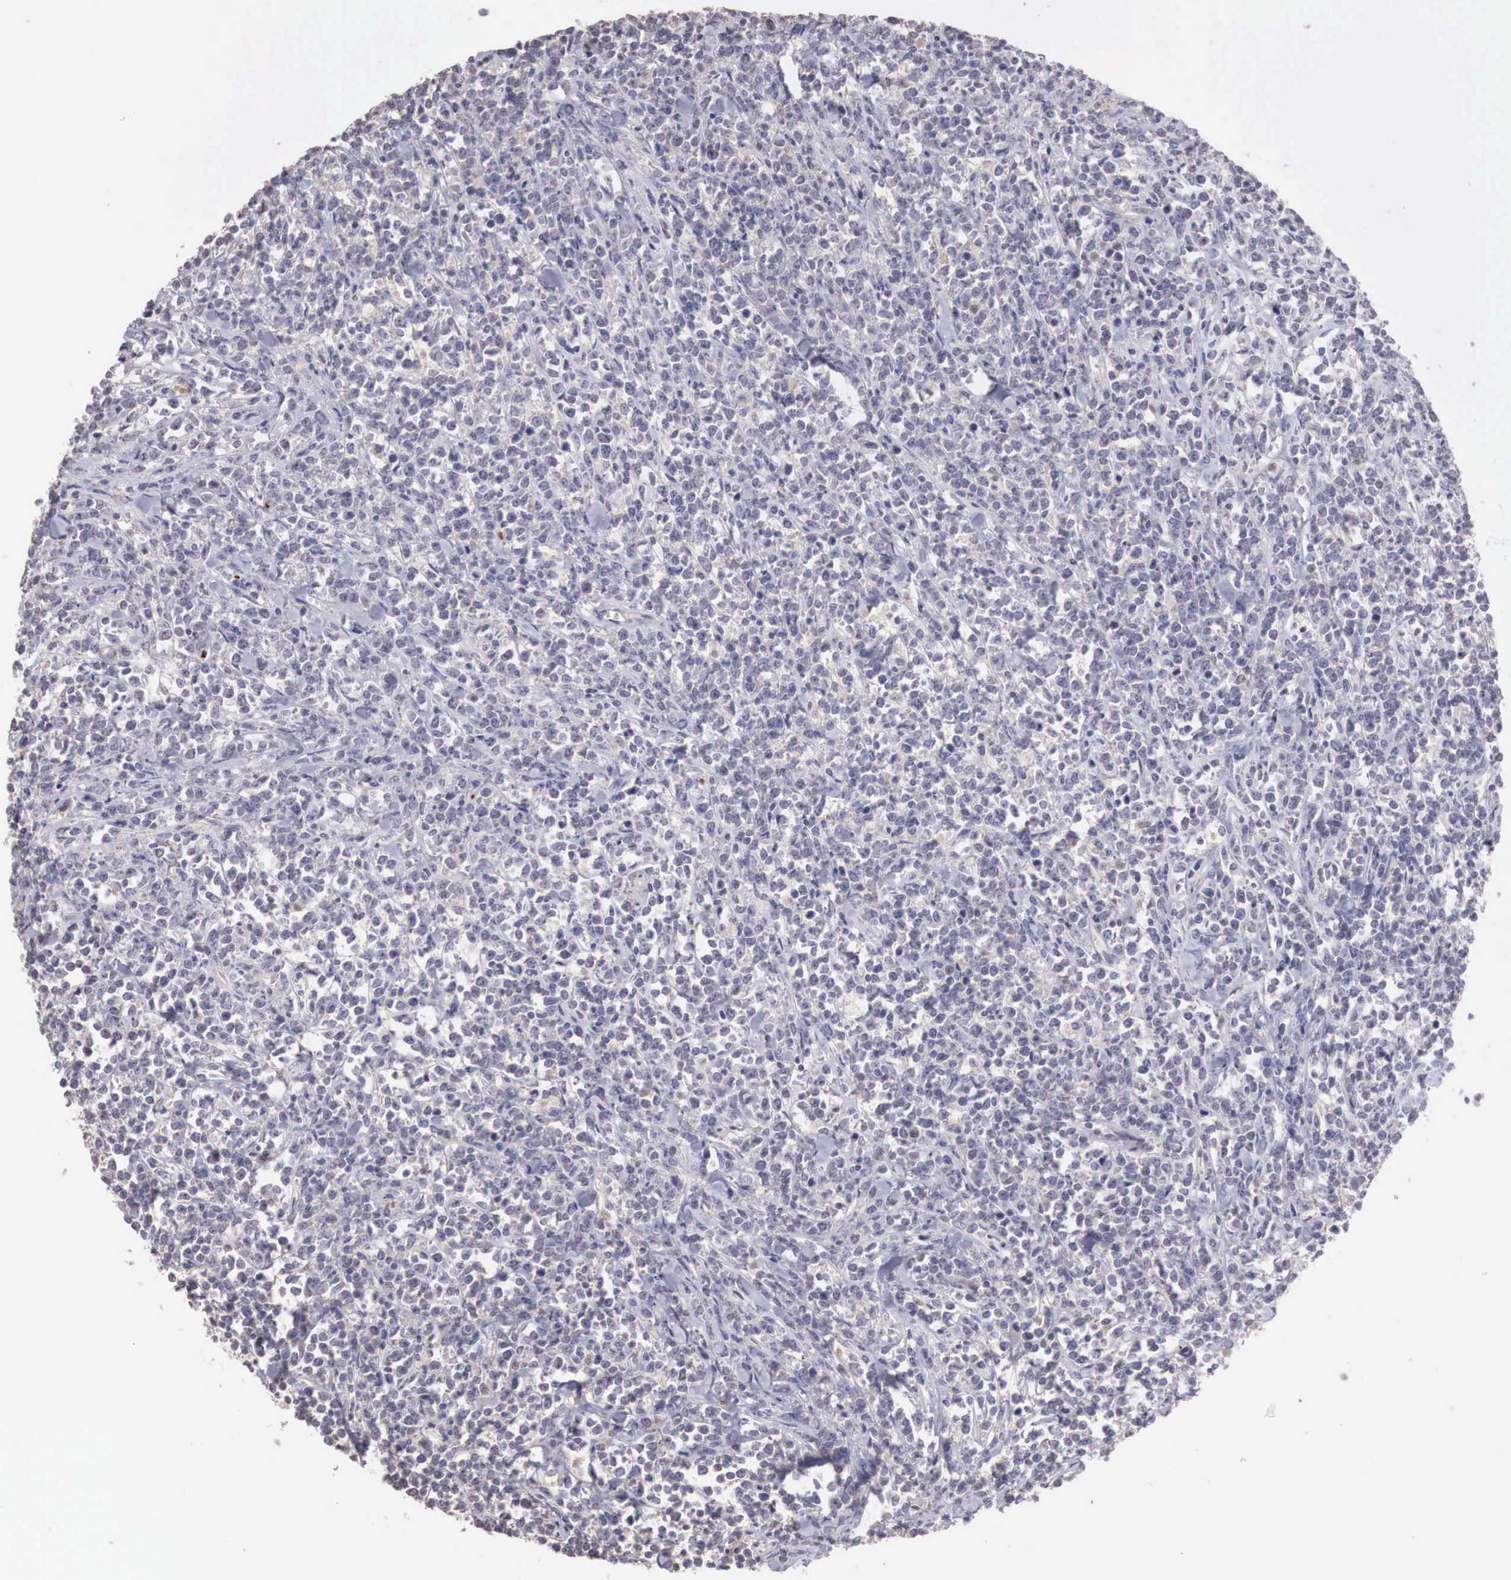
{"staining": {"intensity": "negative", "quantity": "none", "location": "none"}, "tissue": "lymphoma", "cell_type": "Tumor cells", "image_type": "cancer", "snomed": [{"axis": "morphology", "description": "Malignant lymphoma, non-Hodgkin's type, High grade"}, {"axis": "topography", "description": "Small intestine"}, {"axis": "topography", "description": "Colon"}], "caption": "This histopathology image is of malignant lymphoma, non-Hodgkin's type (high-grade) stained with immunohistochemistry to label a protein in brown with the nuclei are counter-stained blue. There is no positivity in tumor cells.", "gene": "TBC1D9", "patient": {"sex": "male", "age": 8}}